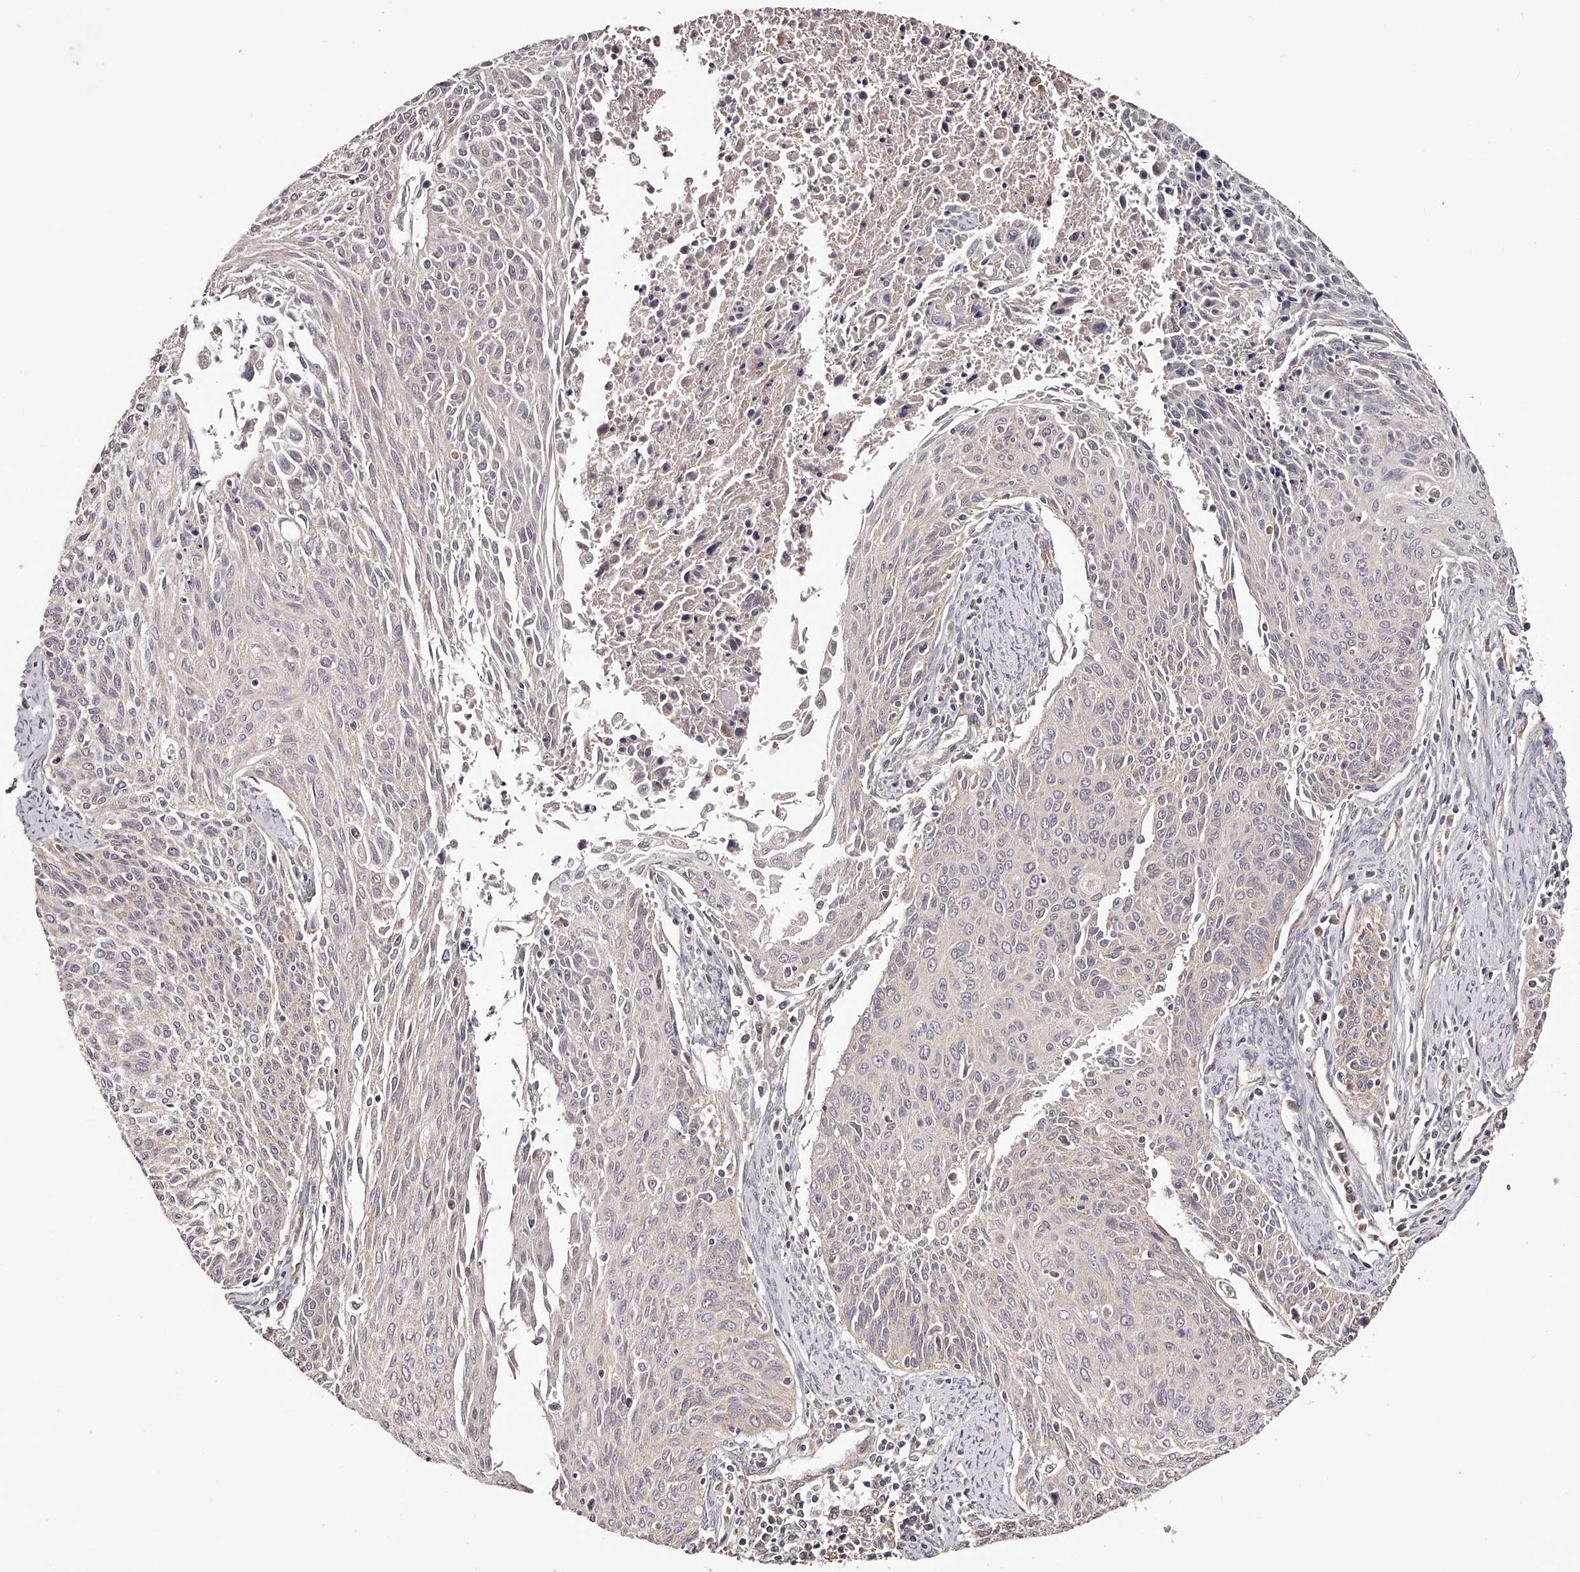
{"staining": {"intensity": "negative", "quantity": "none", "location": "none"}, "tissue": "cervical cancer", "cell_type": "Tumor cells", "image_type": "cancer", "snomed": [{"axis": "morphology", "description": "Squamous cell carcinoma, NOS"}, {"axis": "topography", "description": "Cervix"}], "caption": "The histopathology image displays no significant expression in tumor cells of squamous cell carcinoma (cervical).", "gene": "USP21", "patient": {"sex": "female", "age": 55}}